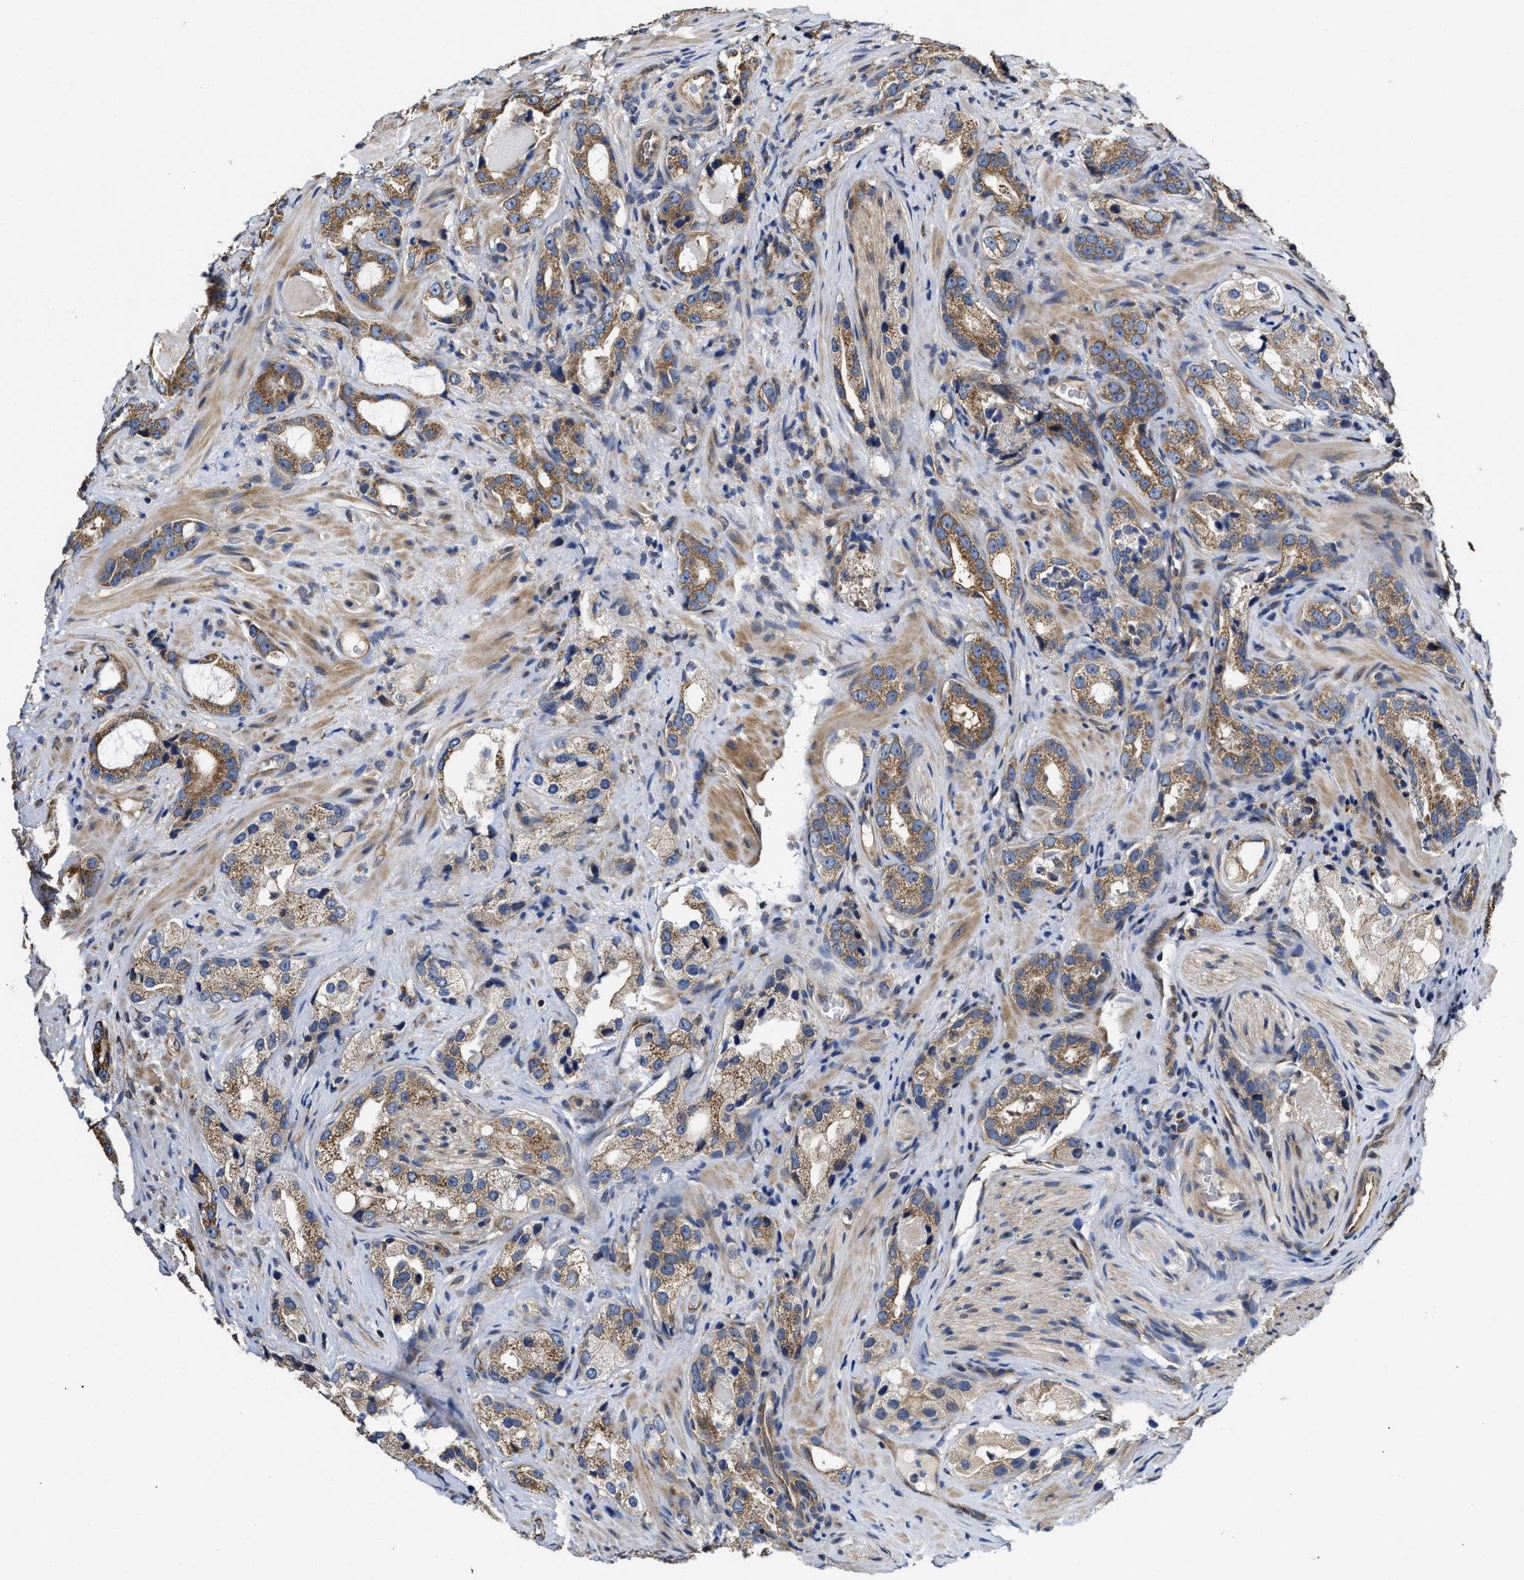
{"staining": {"intensity": "moderate", "quantity": ">75%", "location": "cytoplasmic/membranous"}, "tissue": "prostate cancer", "cell_type": "Tumor cells", "image_type": "cancer", "snomed": [{"axis": "morphology", "description": "Adenocarcinoma, High grade"}, {"axis": "topography", "description": "Prostate"}], "caption": "Moderate cytoplasmic/membranous positivity is seen in approximately >75% of tumor cells in prostate high-grade adenocarcinoma.", "gene": "TRAF6", "patient": {"sex": "male", "age": 63}}